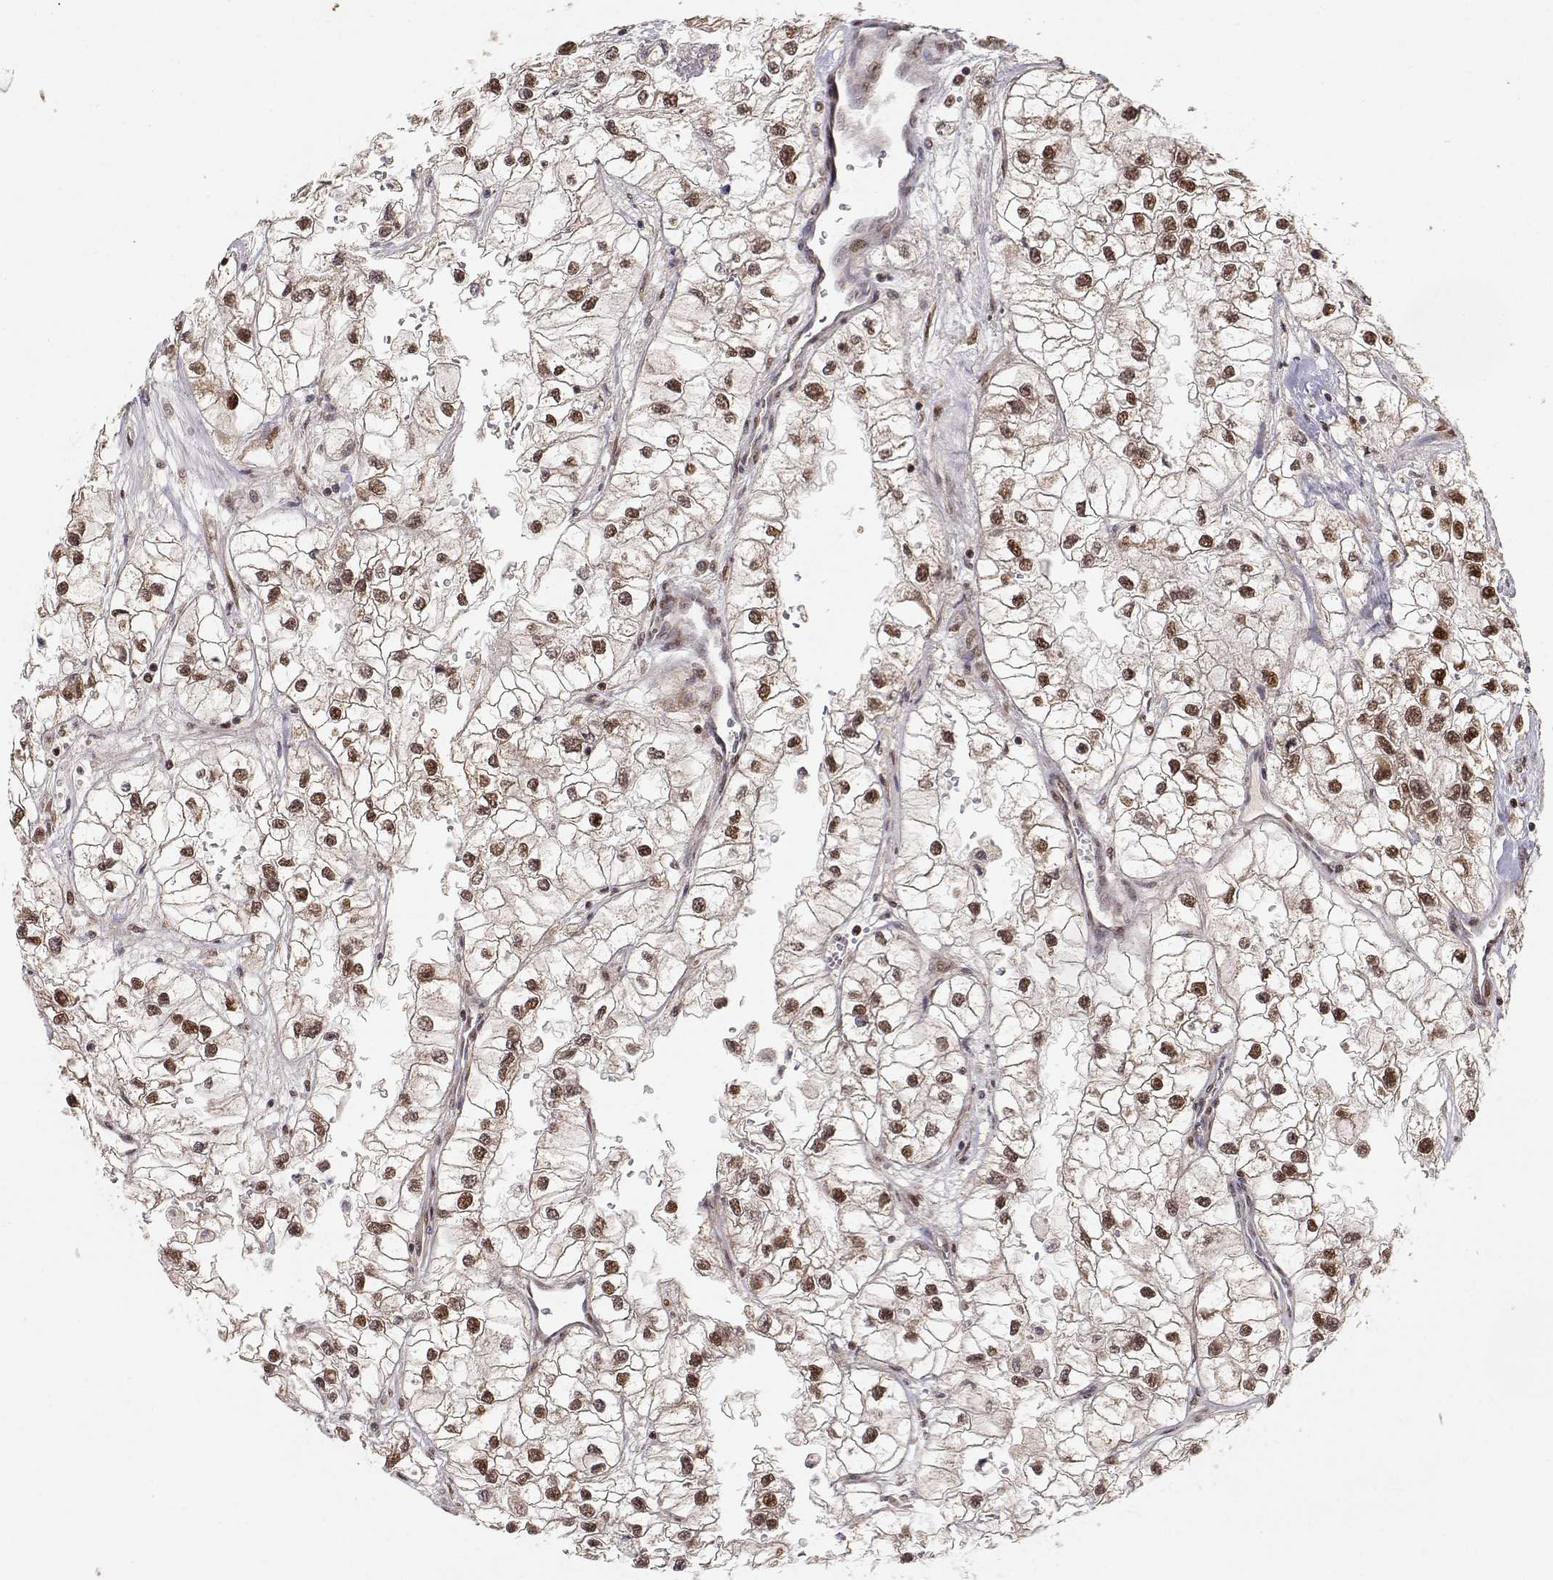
{"staining": {"intensity": "strong", "quantity": ">75%", "location": "nuclear"}, "tissue": "renal cancer", "cell_type": "Tumor cells", "image_type": "cancer", "snomed": [{"axis": "morphology", "description": "Adenocarcinoma, NOS"}, {"axis": "topography", "description": "Kidney"}], "caption": "Protein staining of adenocarcinoma (renal) tissue displays strong nuclear positivity in approximately >75% of tumor cells. The staining was performed using DAB (3,3'-diaminobenzidine) to visualize the protein expression in brown, while the nuclei were stained in blue with hematoxylin (Magnification: 20x).", "gene": "BRCA1", "patient": {"sex": "male", "age": 59}}